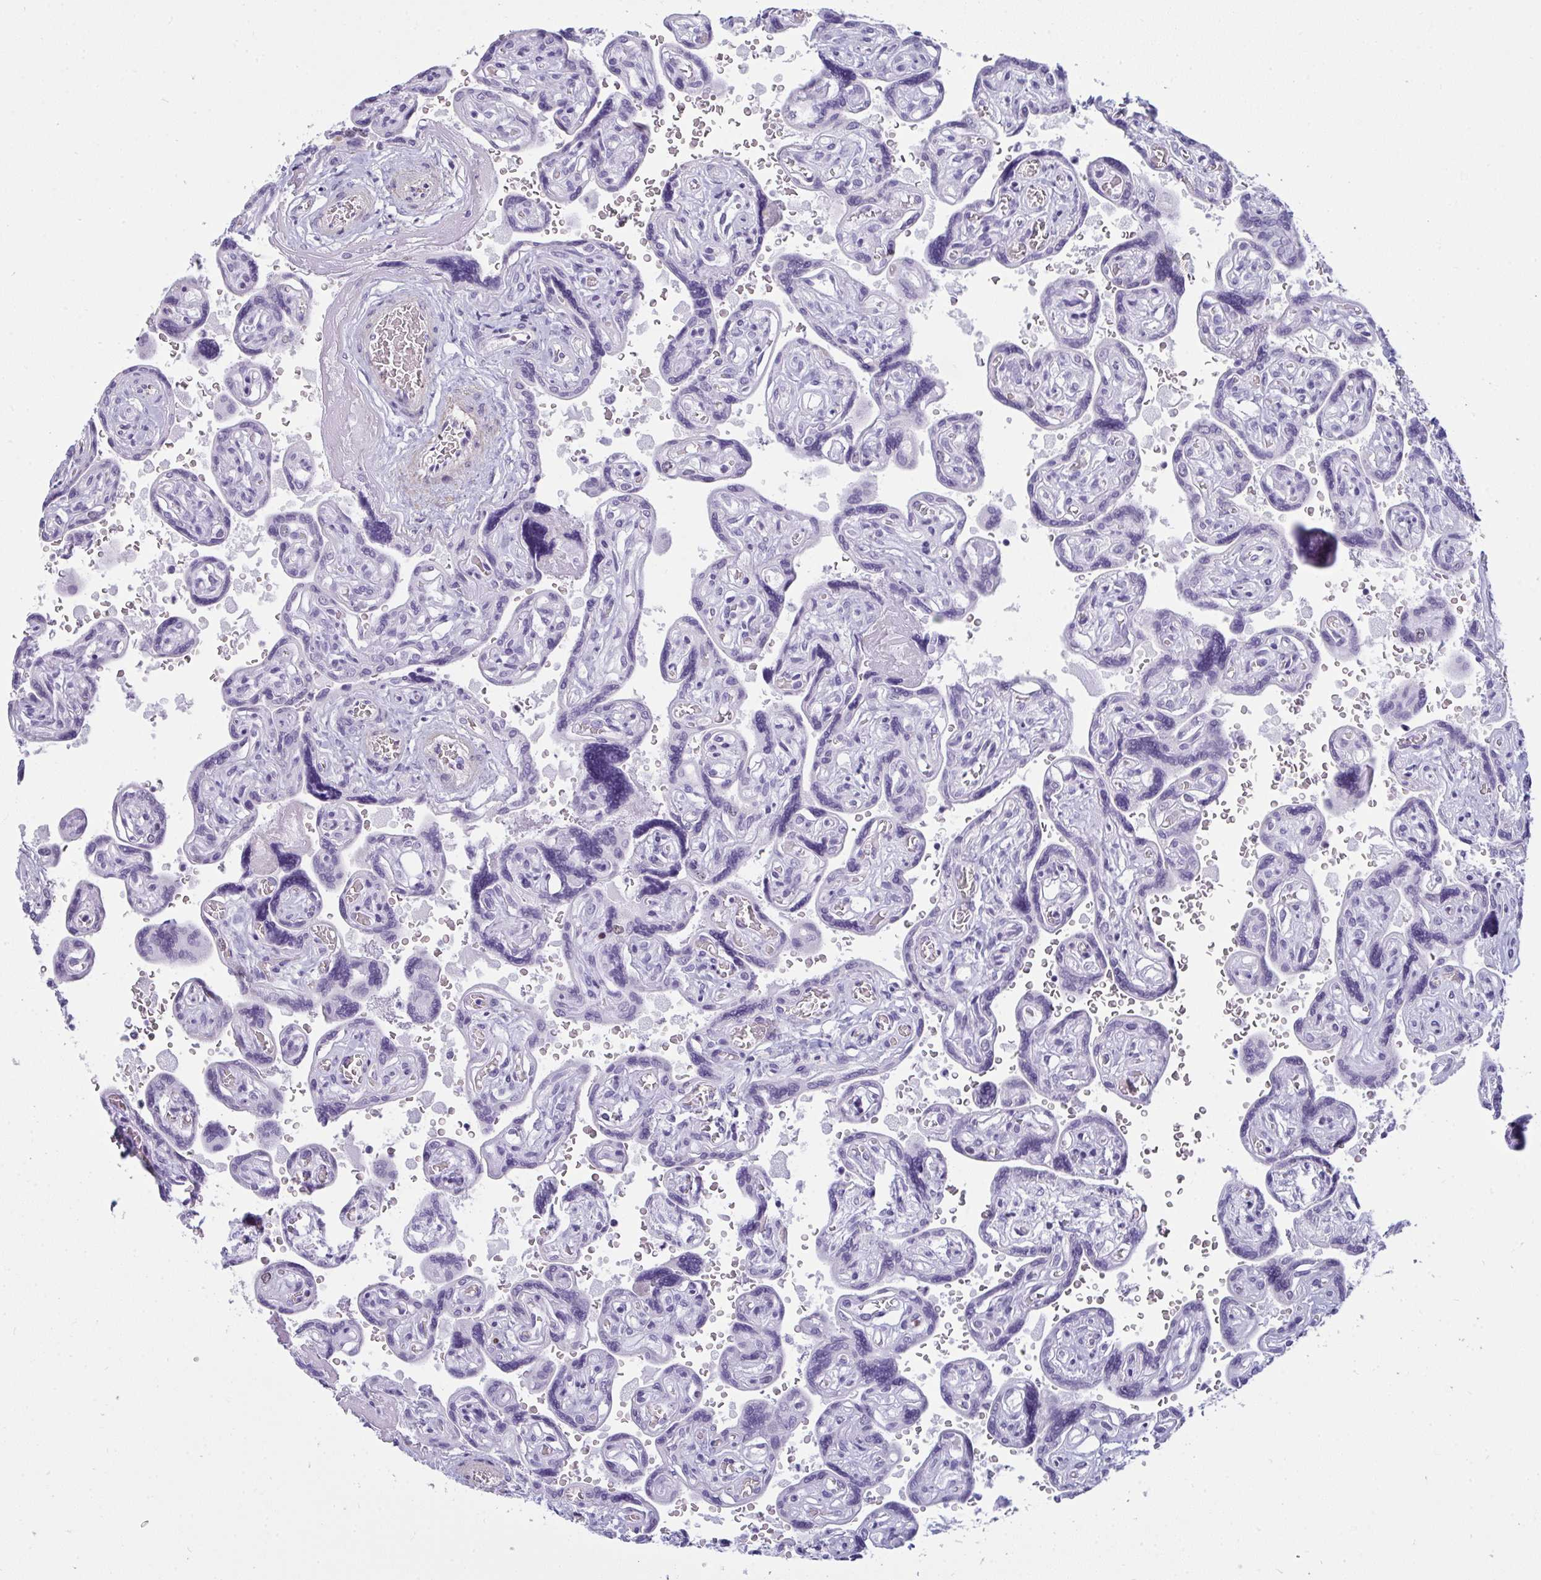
{"staining": {"intensity": "moderate", "quantity": "<25%", "location": "nuclear"}, "tissue": "placenta", "cell_type": "Trophoblastic cells", "image_type": "normal", "snomed": [{"axis": "morphology", "description": "Normal tissue, NOS"}, {"axis": "topography", "description": "Placenta"}], "caption": "Placenta stained with immunohistochemistry shows moderate nuclear staining in about <25% of trophoblastic cells.", "gene": "SUZ12", "patient": {"sex": "female", "age": 32}}